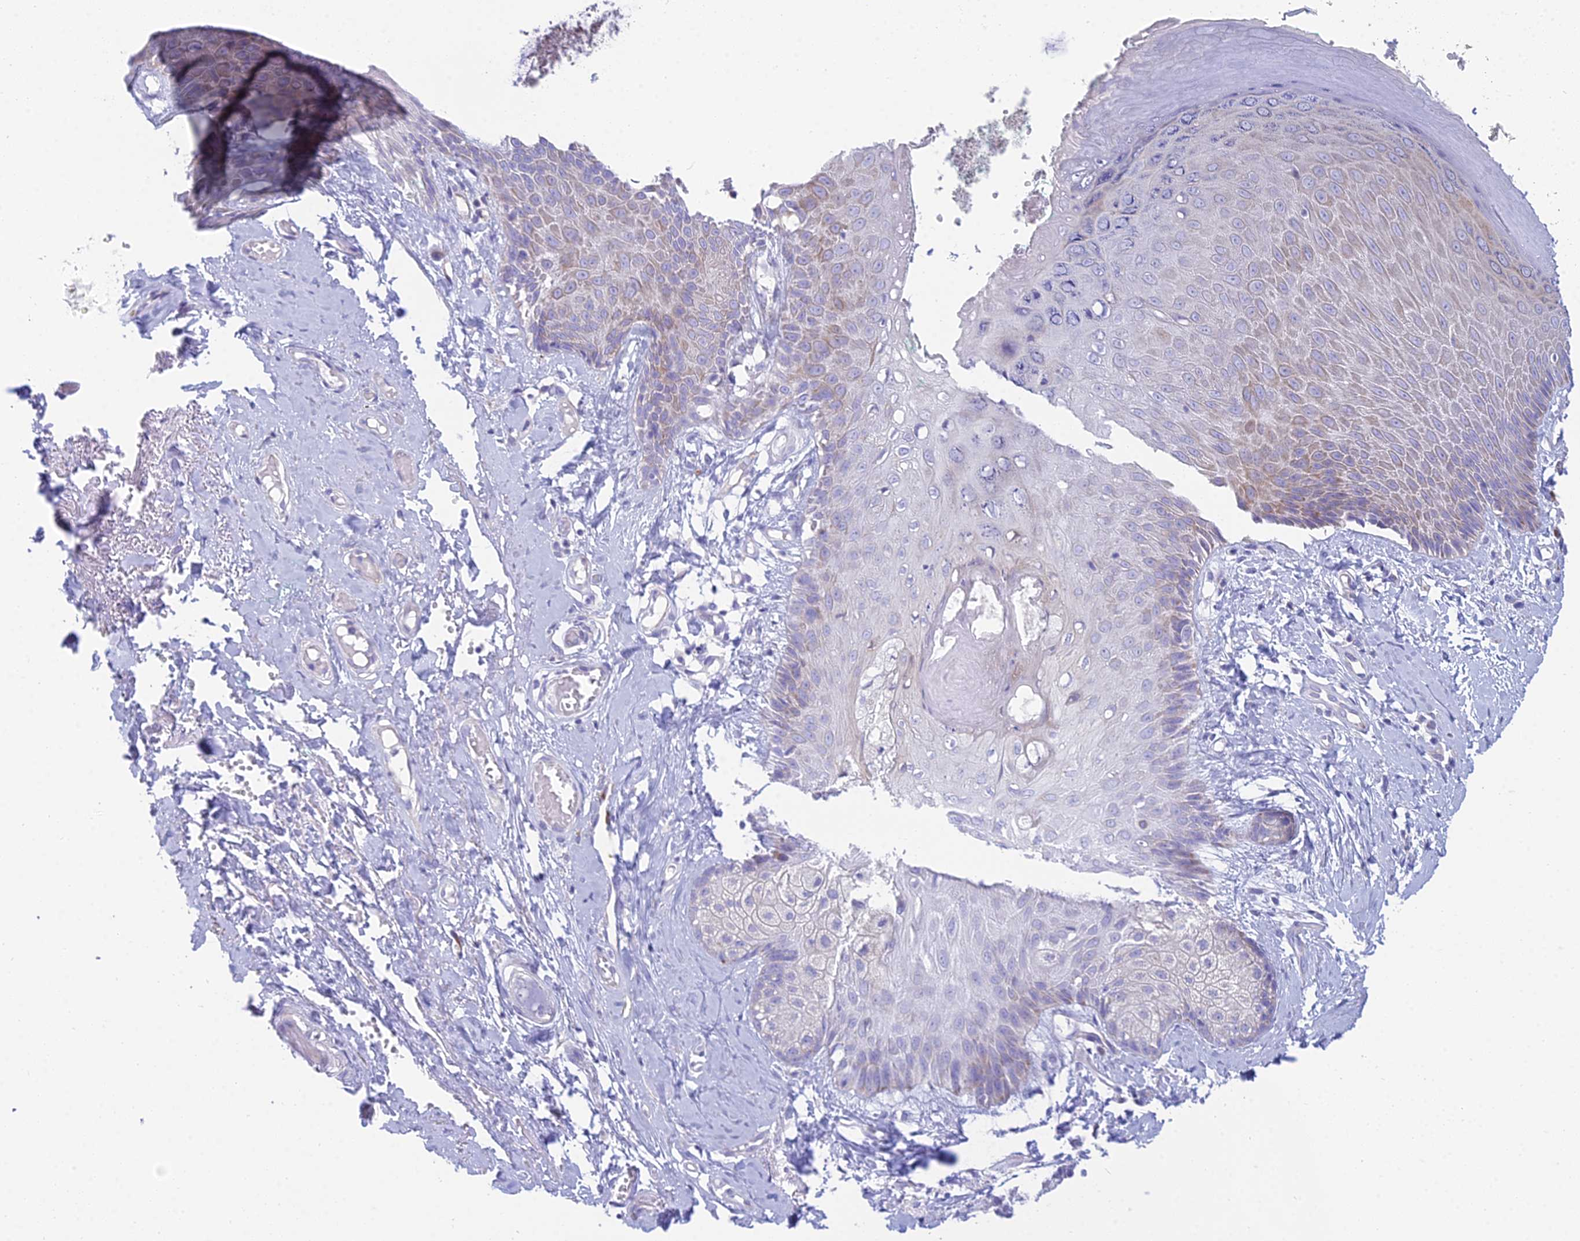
{"staining": {"intensity": "weak", "quantity": "25%-75%", "location": "cytoplasmic/membranous"}, "tissue": "skin", "cell_type": "Epidermal cells", "image_type": "normal", "snomed": [{"axis": "morphology", "description": "Normal tissue, NOS"}, {"axis": "topography", "description": "Anal"}], "caption": "Brown immunohistochemical staining in normal human skin displays weak cytoplasmic/membranous positivity in about 25%-75% of epidermal cells.", "gene": "PRR13", "patient": {"sex": "male", "age": 78}}